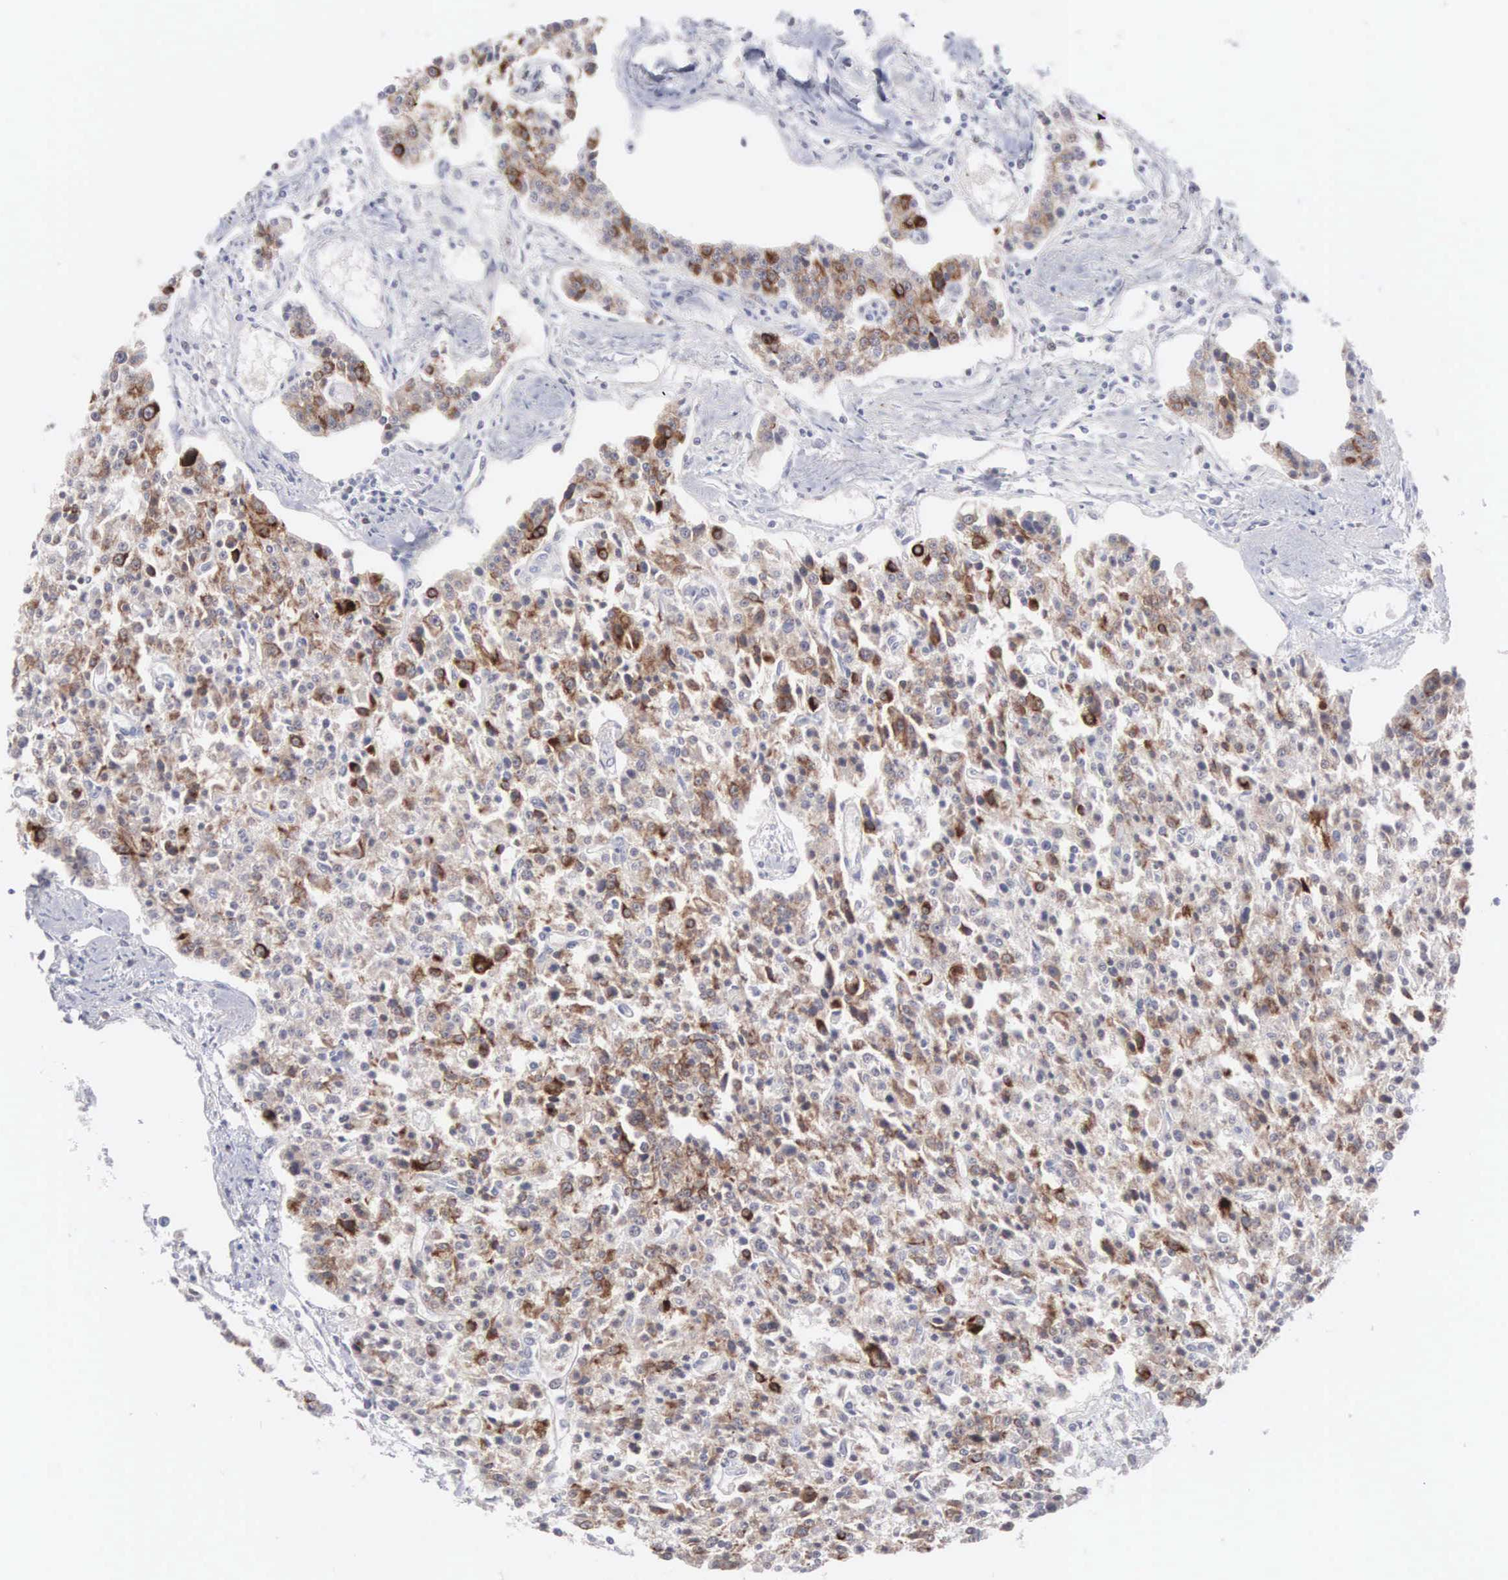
{"staining": {"intensity": "weak", "quantity": ">75%", "location": "cytoplasmic/membranous"}, "tissue": "carcinoid", "cell_type": "Tumor cells", "image_type": "cancer", "snomed": [{"axis": "morphology", "description": "Carcinoid, malignant, NOS"}, {"axis": "topography", "description": "Stomach"}], "caption": "Malignant carcinoid stained for a protein (brown) shows weak cytoplasmic/membranous positive positivity in approximately >75% of tumor cells.", "gene": "ACOT4", "patient": {"sex": "female", "age": 76}}